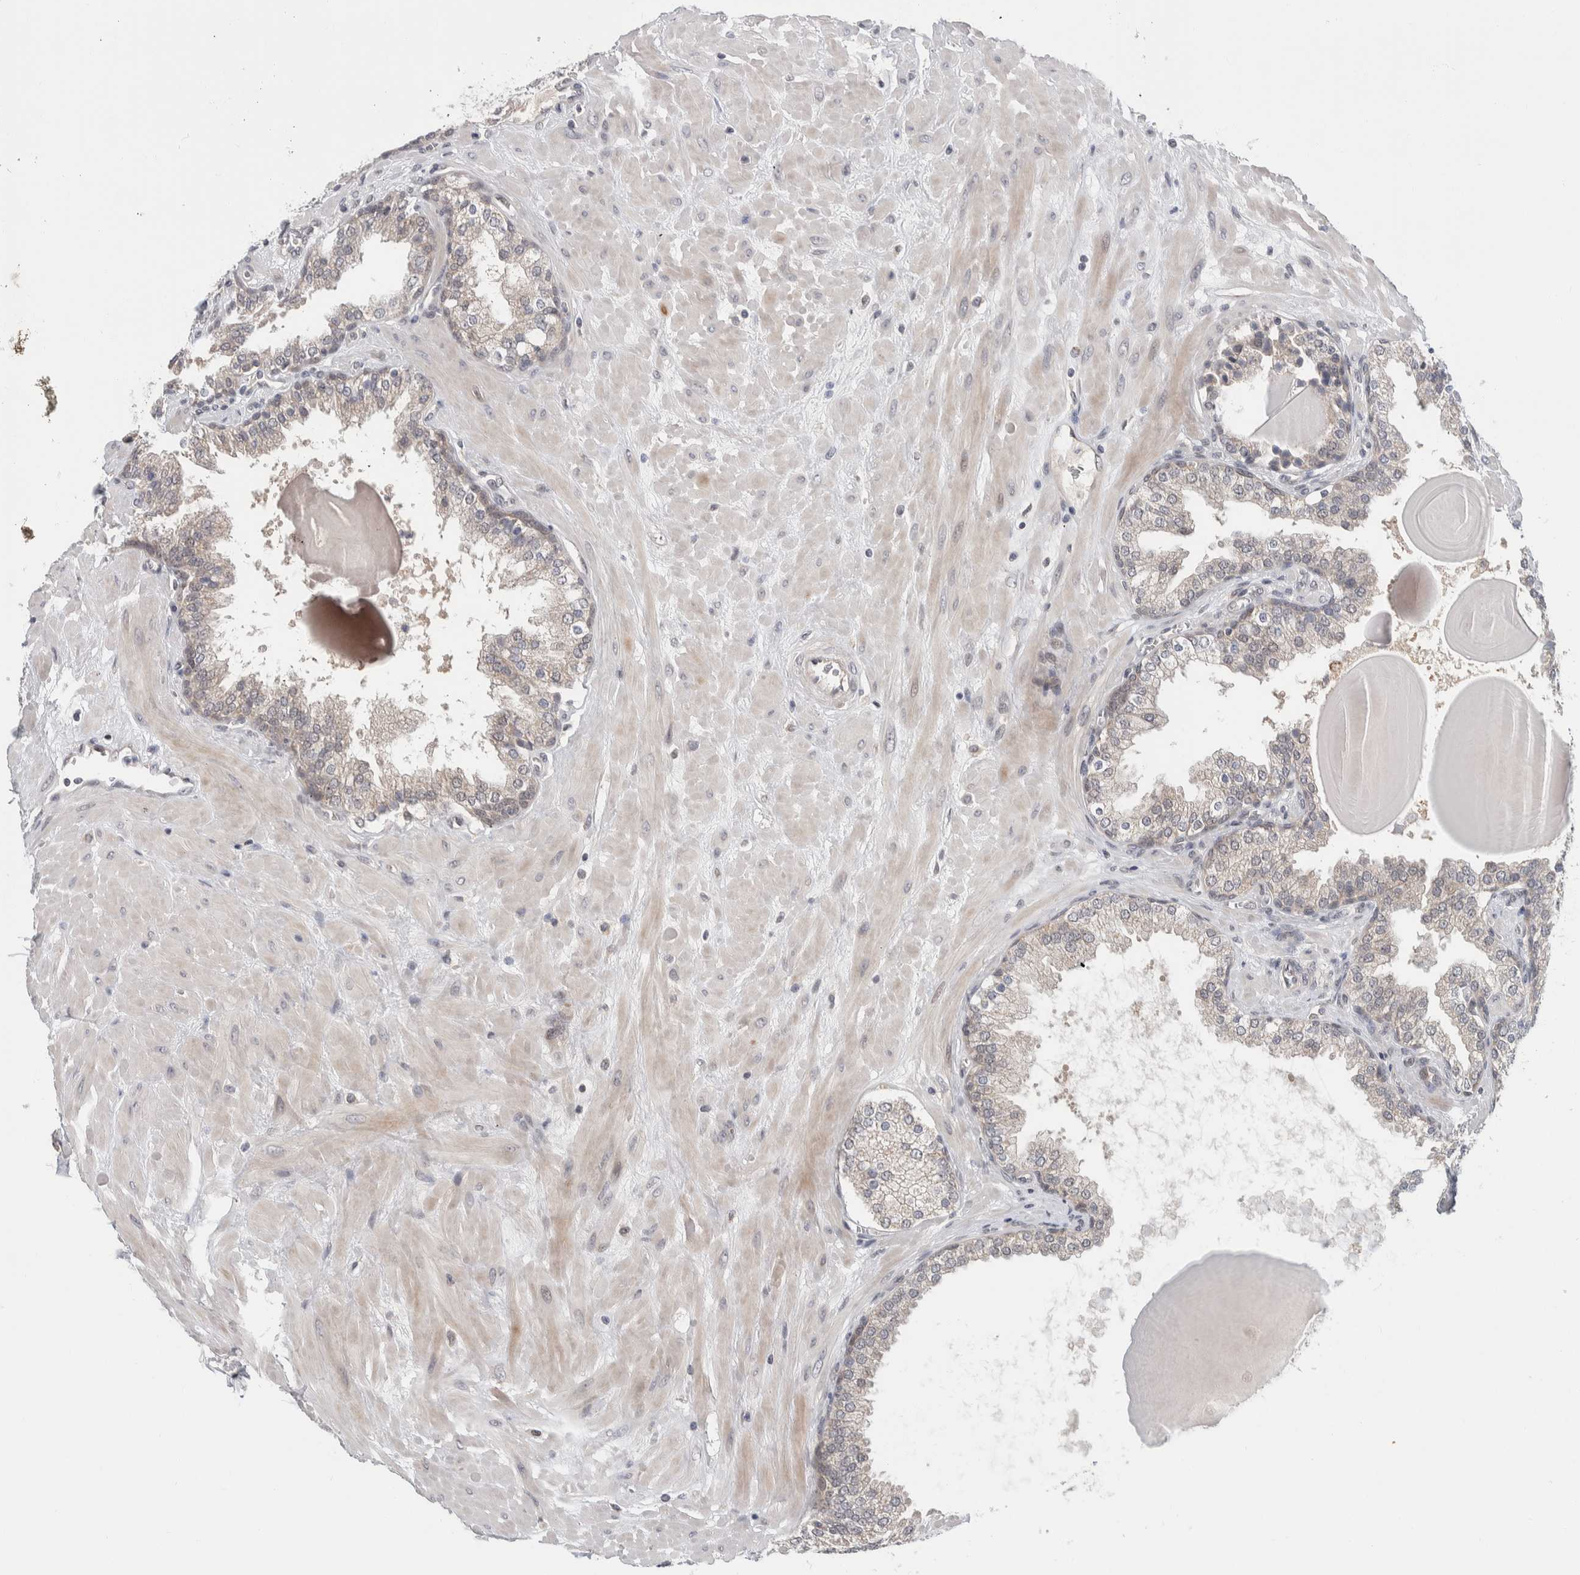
{"staining": {"intensity": "negative", "quantity": "none", "location": "none"}, "tissue": "prostate", "cell_type": "Glandular cells", "image_type": "normal", "snomed": [{"axis": "morphology", "description": "Normal tissue, NOS"}, {"axis": "topography", "description": "Prostate"}], "caption": "The immunohistochemistry (IHC) histopathology image has no significant staining in glandular cells of prostate. Brightfield microscopy of immunohistochemistry stained with DAB (brown) and hematoxylin (blue), captured at high magnification.", "gene": "SHPK", "patient": {"sex": "male", "age": 51}}